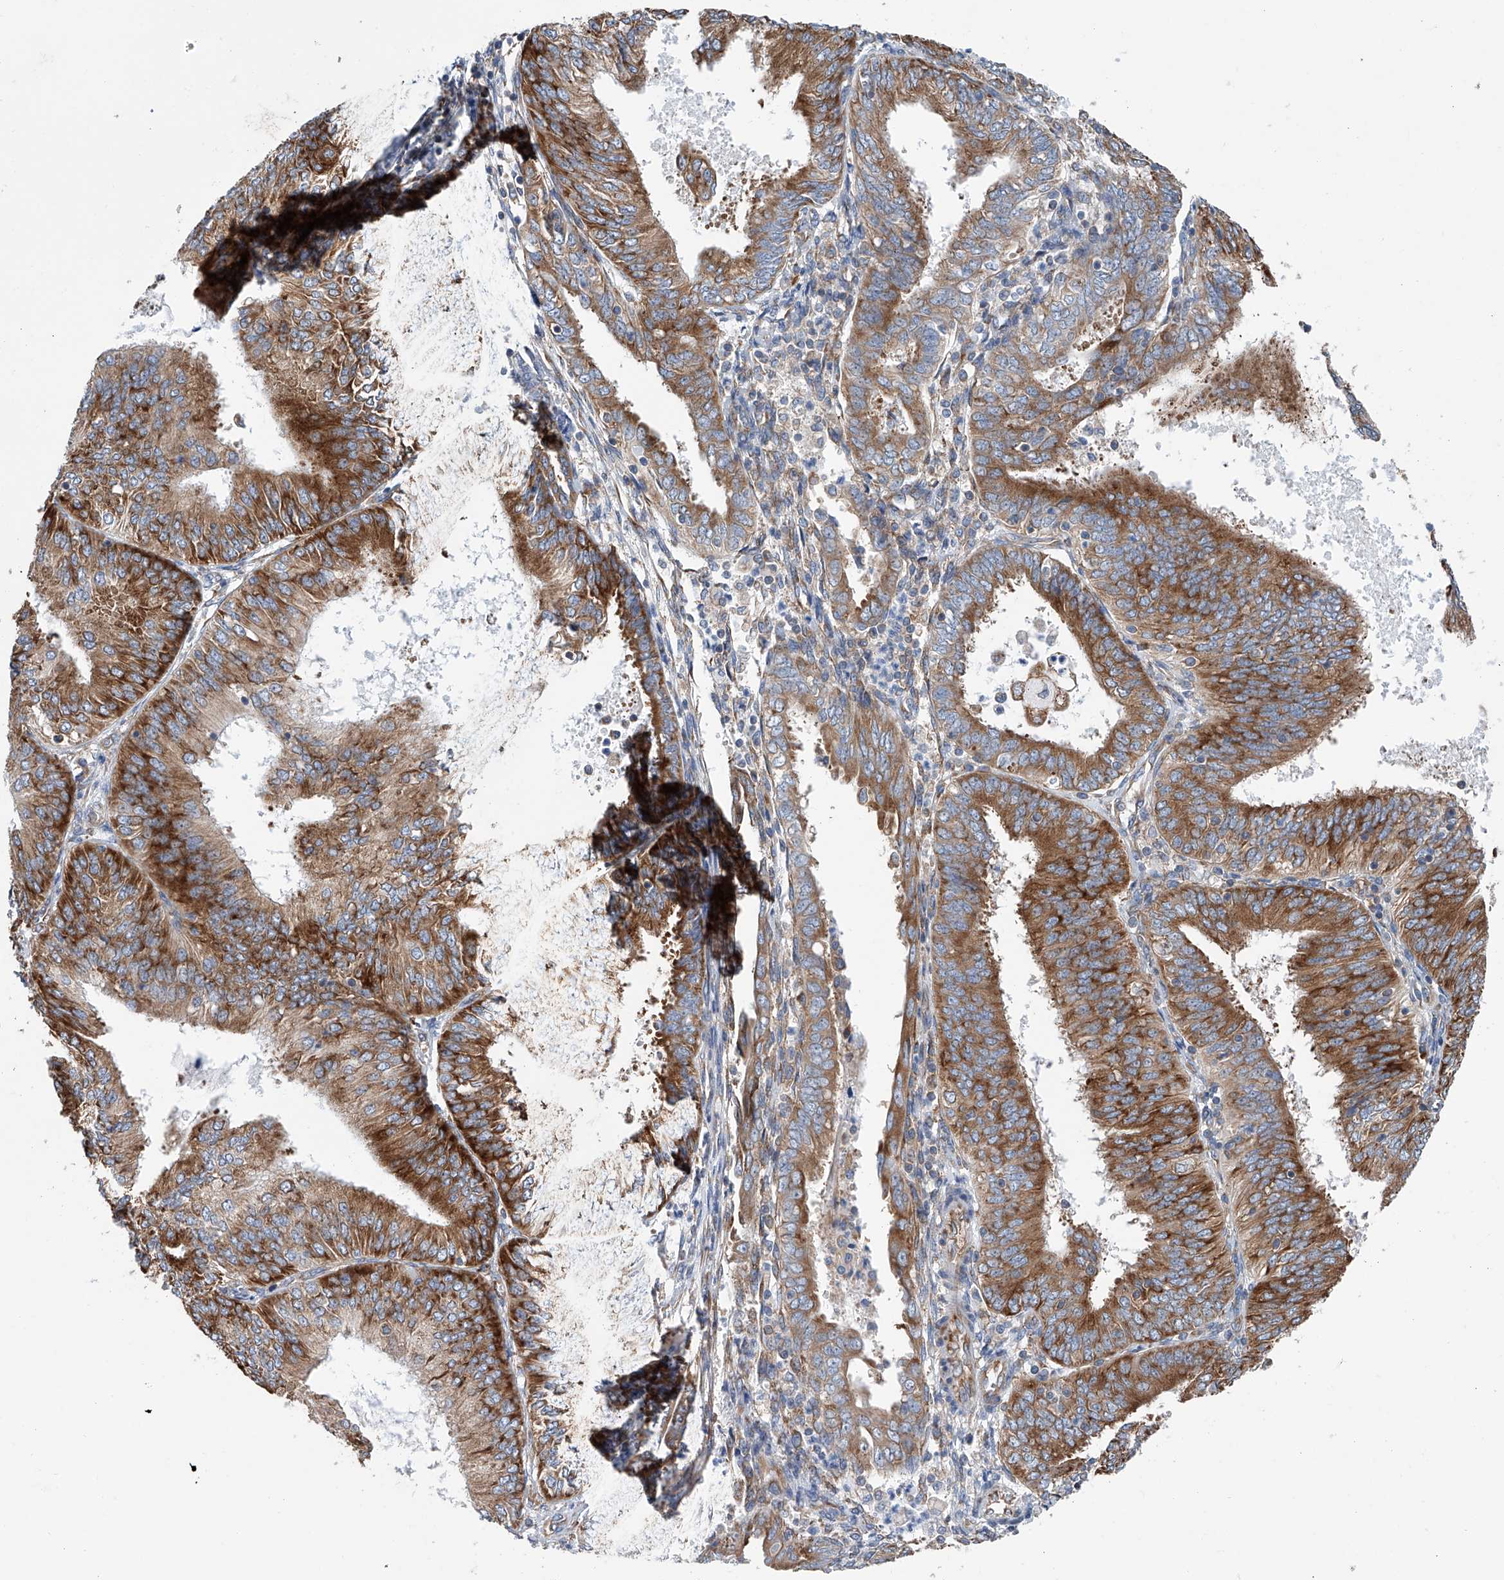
{"staining": {"intensity": "strong", "quantity": ">75%", "location": "cytoplasmic/membranous"}, "tissue": "endometrial cancer", "cell_type": "Tumor cells", "image_type": "cancer", "snomed": [{"axis": "morphology", "description": "Adenocarcinoma, NOS"}, {"axis": "topography", "description": "Endometrium"}], "caption": "Immunohistochemistry histopathology image of neoplastic tissue: endometrial adenocarcinoma stained using IHC displays high levels of strong protein expression localized specifically in the cytoplasmic/membranous of tumor cells, appearing as a cytoplasmic/membranous brown color.", "gene": "RPL26L1", "patient": {"sex": "female", "age": 58}}